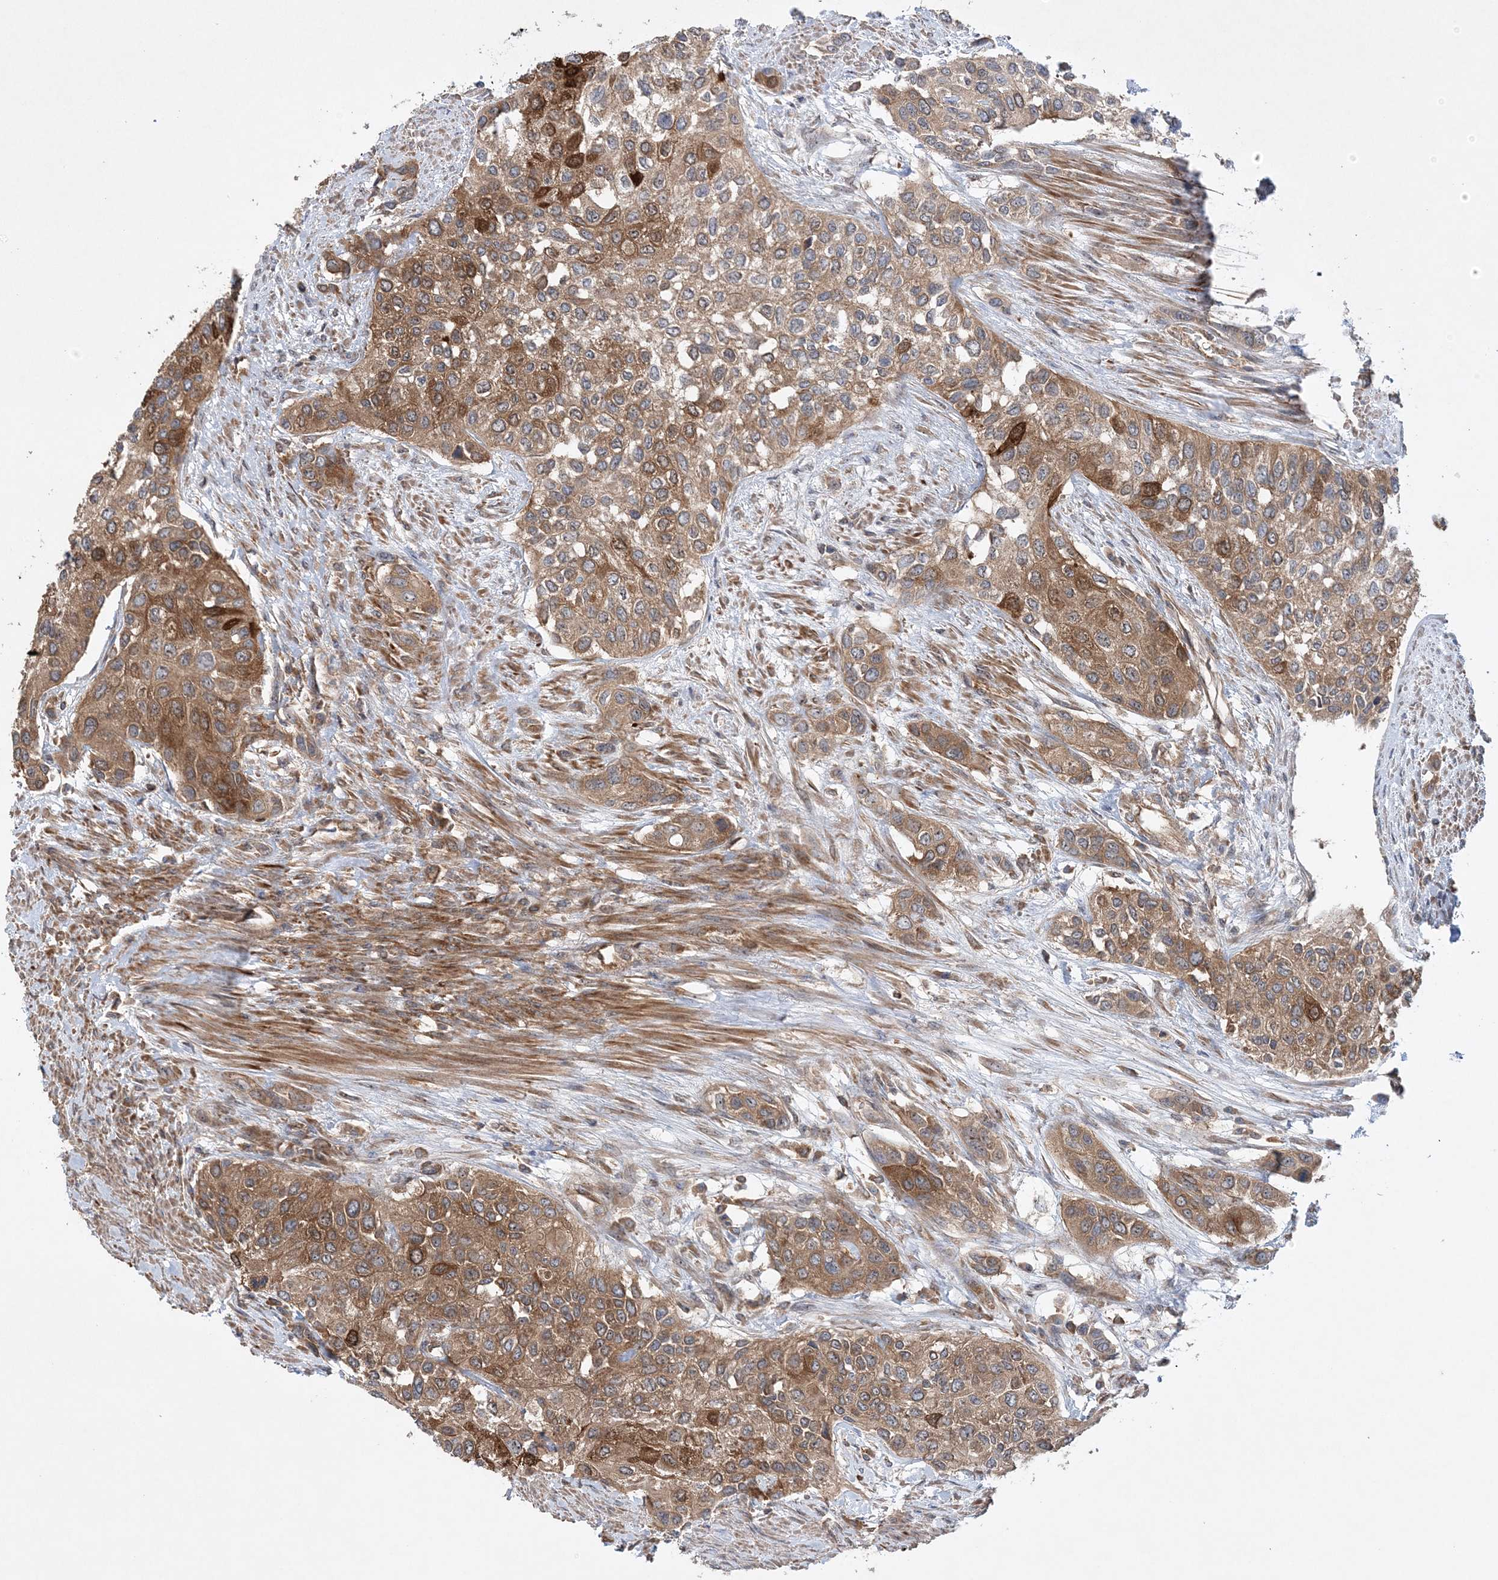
{"staining": {"intensity": "moderate", "quantity": ">75%", "location": "cytoplasmic/membranous"}, "tissue": "urothelial cancer", "cell_type": "Tumor cells", "image_type": "cancer", "snomed": [{"axis": "morphology", "description": "Normal tissue, NOS"}, {"axis": "morphology", "description": "Urothelial carcinoma, High grade"}, {"axis": "topography", "description": "Vascular tissue"}, {"axis": "topography", "description": "Urinary bladder"}], "caption": "Human high-grade urothelial carcinoma stained with a brown dye exhibits moderate cytoplasmic/membranous positive positivity in approximately >75% of tumor cells.", "gene": "ACAP2", "patient": {"sex": "female", "age": 56}}